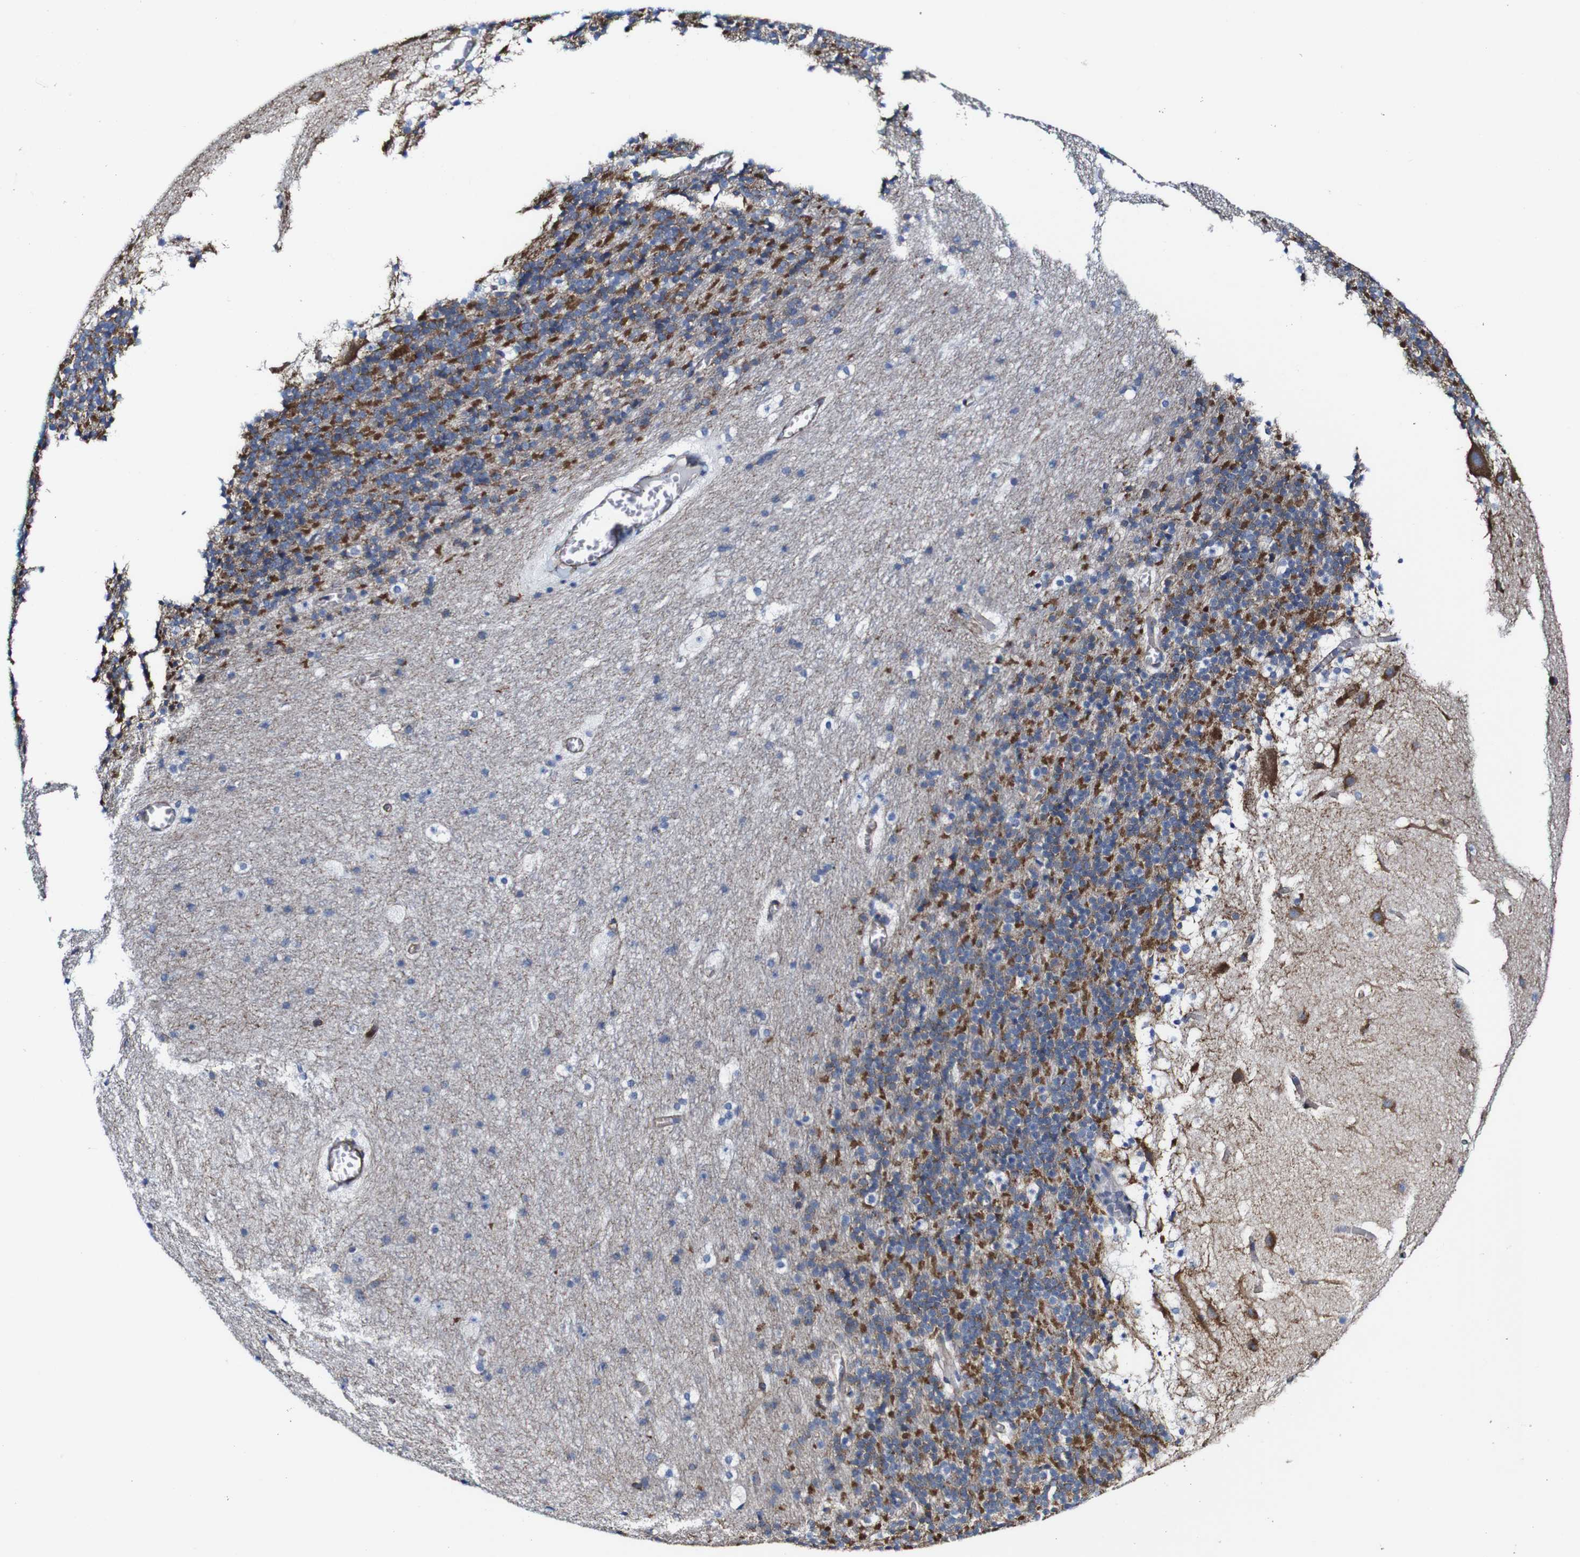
{"staining": {"intensity": "strong", "quantity": "25%-75%", "location": "cytoplasmic/membranous"}, "tissue": "cerebellum", "cell_type": "Cells in granular layer", "image_type": "normal", "snomed": [{"axis": "morphology", "description": "Normal tissue, NOS"}, {"axis": "topography", "description": "Cerebellum"}], "caption": "This is a photomicrograph of IHC staining of benign cerebellum, which shows strong positivity in the cytoplasmic/membranous of cells in granular layer.", "gene": "CSF1R", "patient": {"sex": "male", "age": 45}}